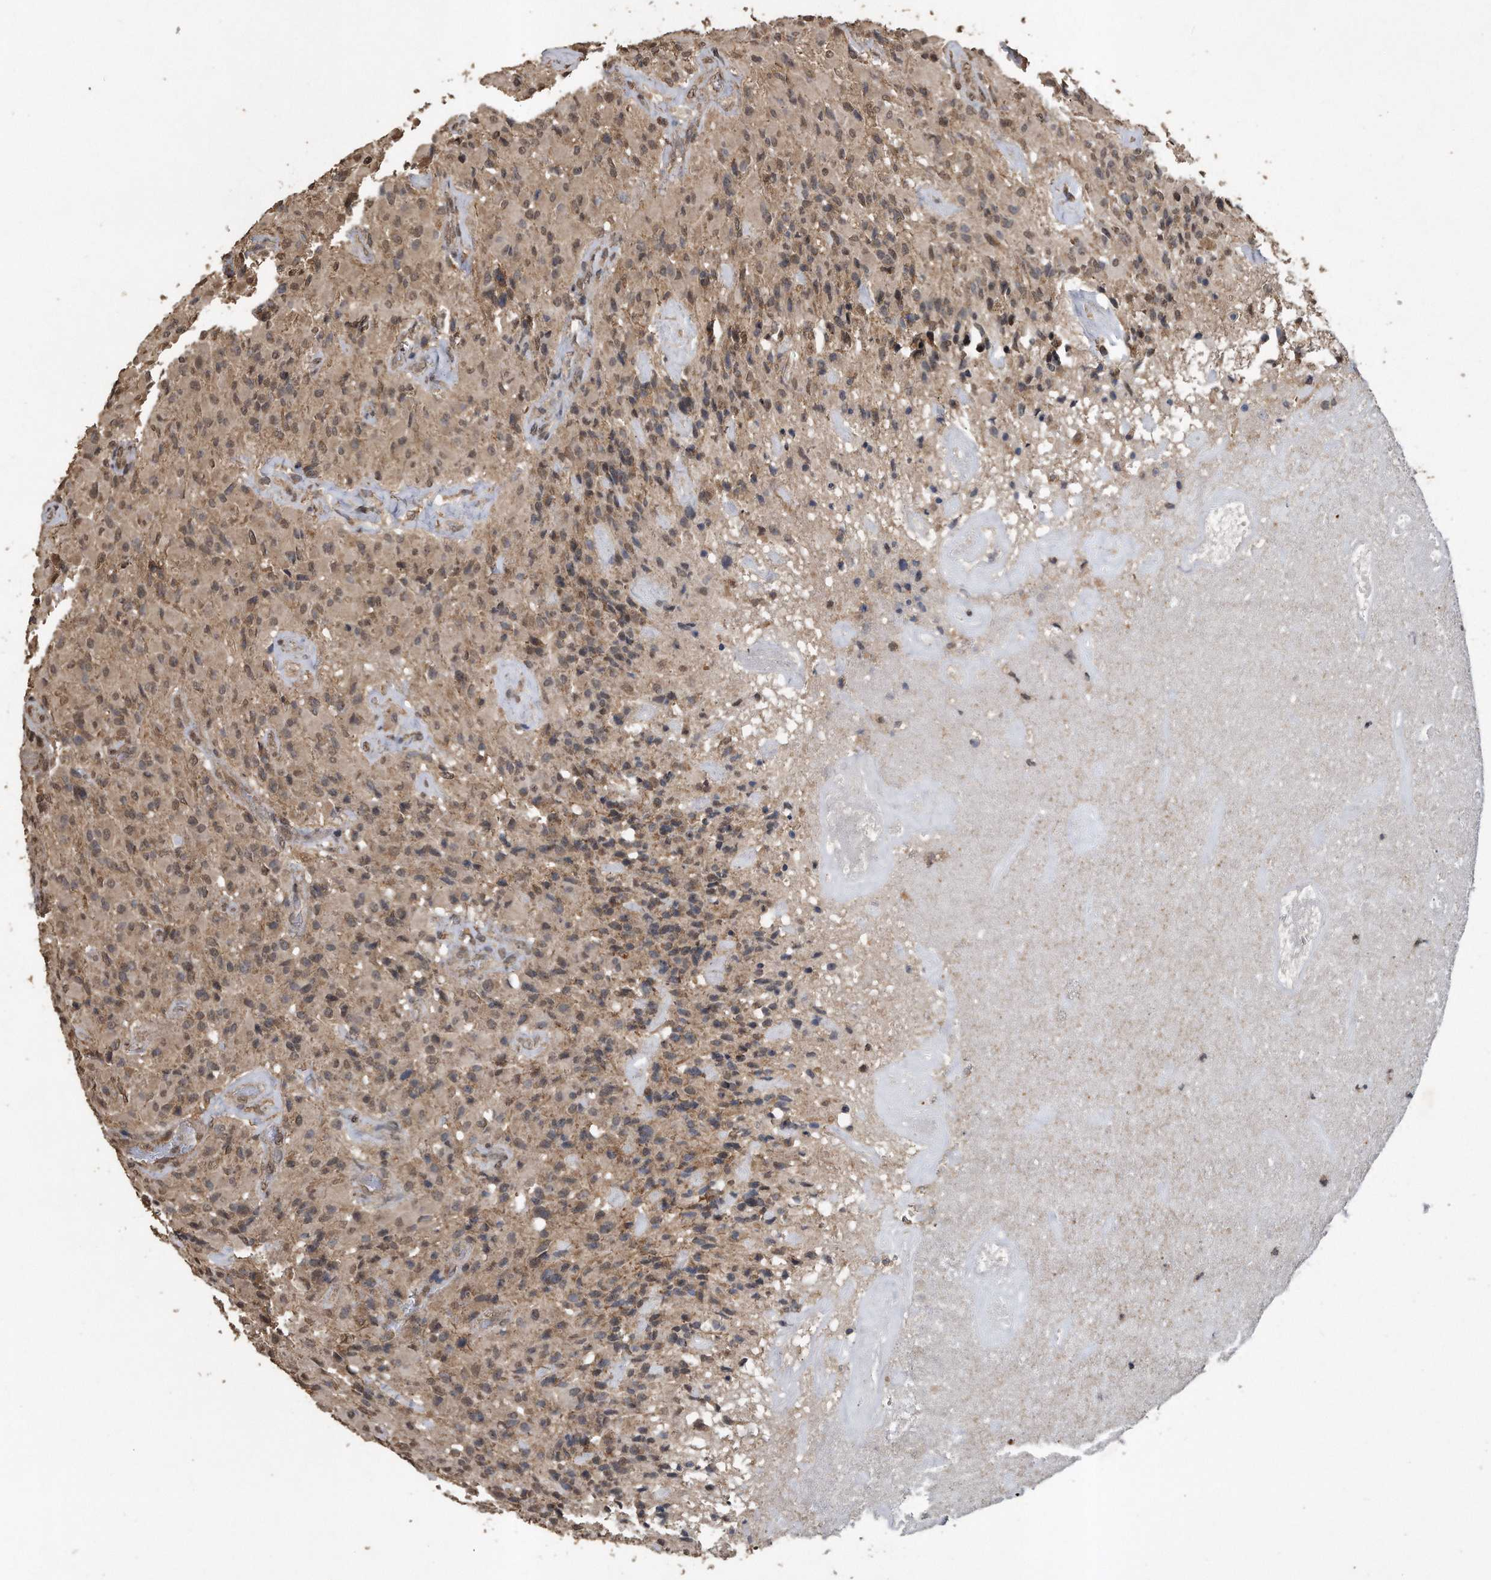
{"staining": {"intensity": "weak", "quantity": ">75%", "location": "cytoplasmic/membranous"}, "tissue": "glioma", "cell_type": "Tumor cells", "image_type": "cancer", "snomed": [{"axis": "morphology", "description": "Glioma, malignant, High grade"}, {"axis": "topography", "description": "Brain"}], "caption": "The immunohistochemical stain labels weak cytoplasmic/membranous expression in tumor cells of glioma tissue.", "gene": "CRYZL1", "patient": {"sex": "male", "age": 71}}